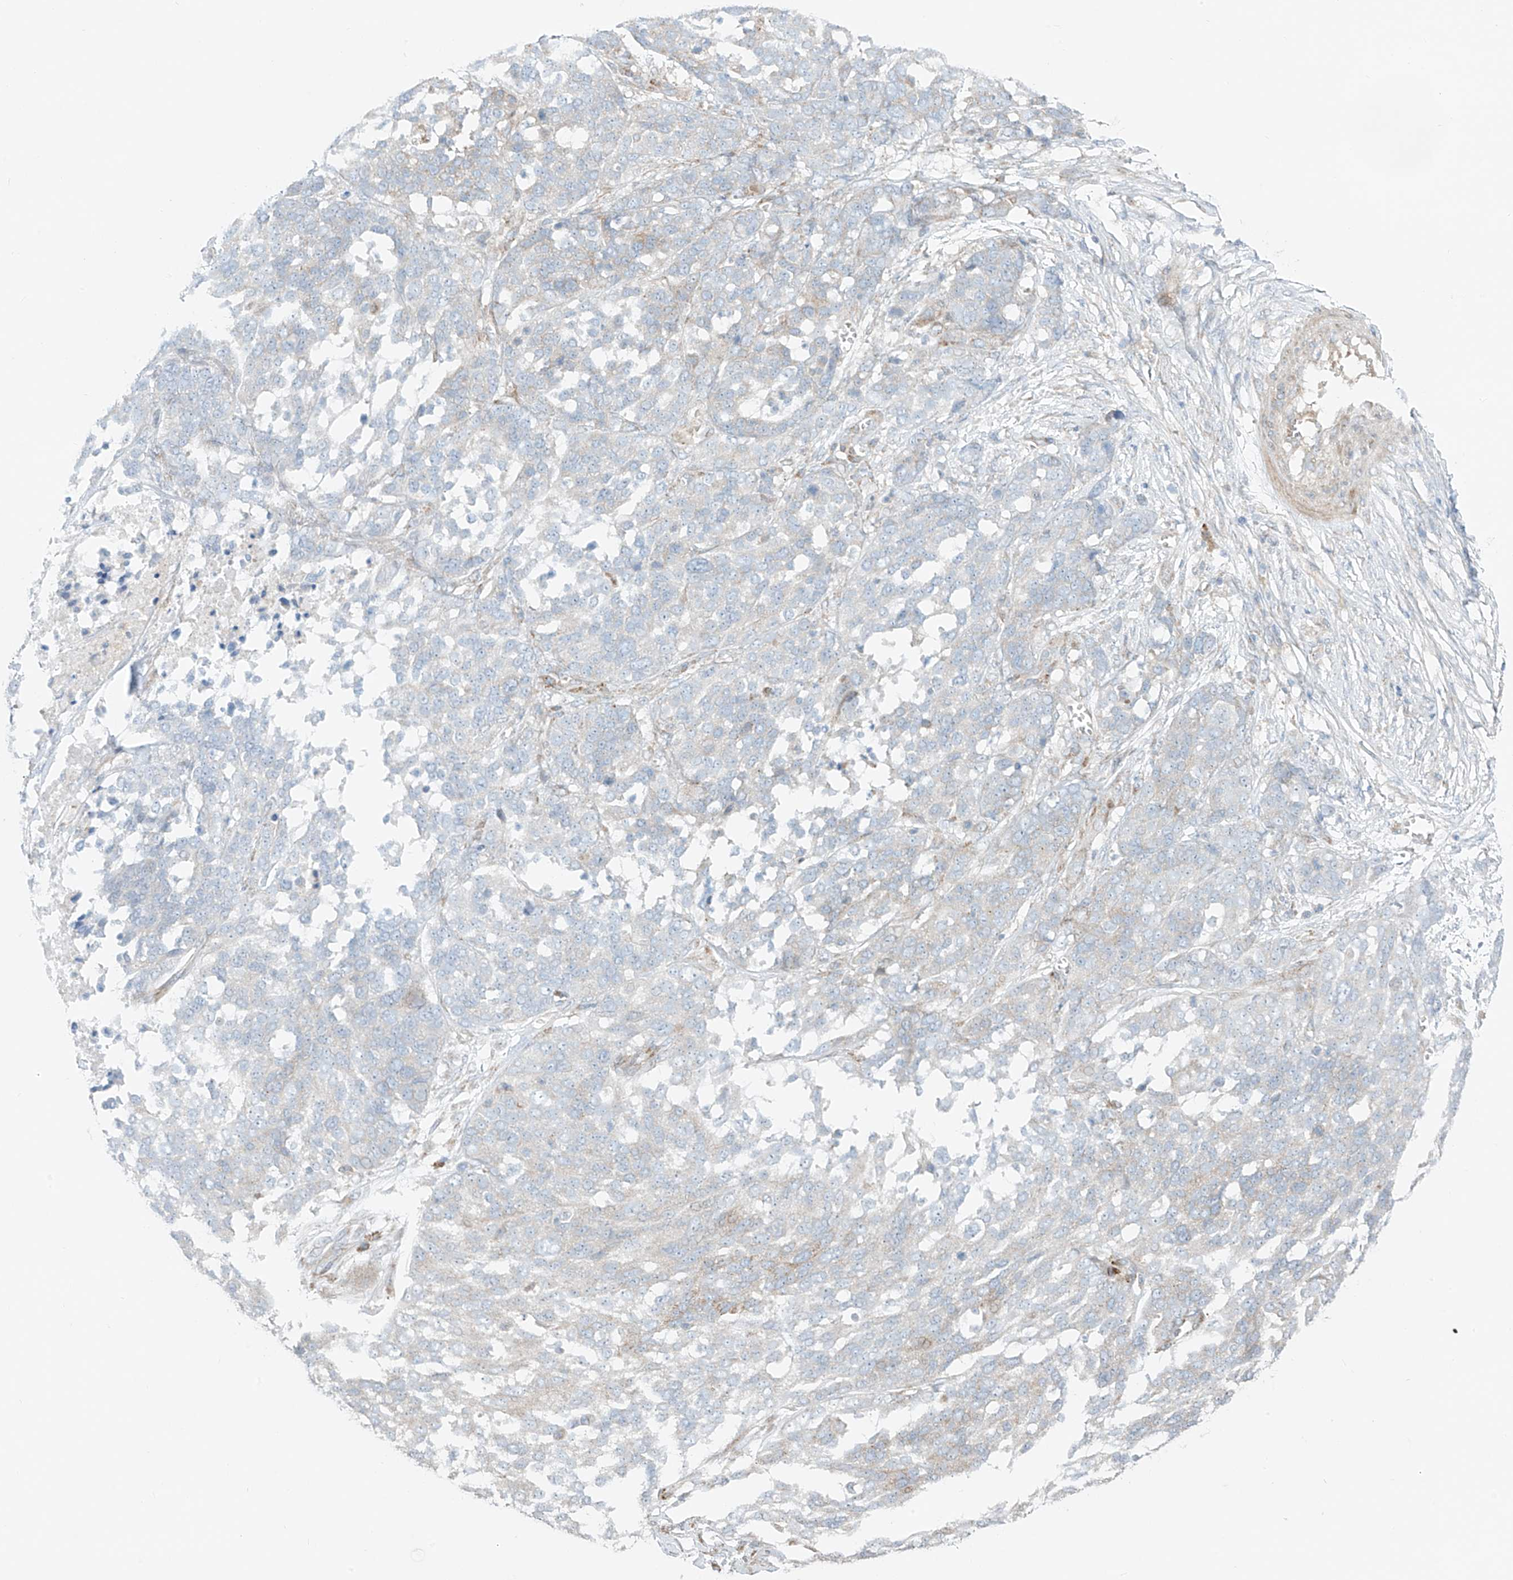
{"staining": {"intensity": "weak", "quantity": "<25%", "location": "cytoplasmic/membranous"}, "tissue": "ovarian cancer", "cell_type": "Tumor cells", "image_type": "cancer", "snomed": [{"axis": "morphology", "description": "Cystadenocarcinoma, serous, NOS"}, {"axis": "topography", "description": "Ovary"}], "caption": "This is an immunohistochemistry (IHC) photomicrograph of ovarian cancer (serous cystadenocarcinoma). There is no staining in tumor cells.", "gene": "EIPR1", "patient": {"sex": "female", "age": 44}}